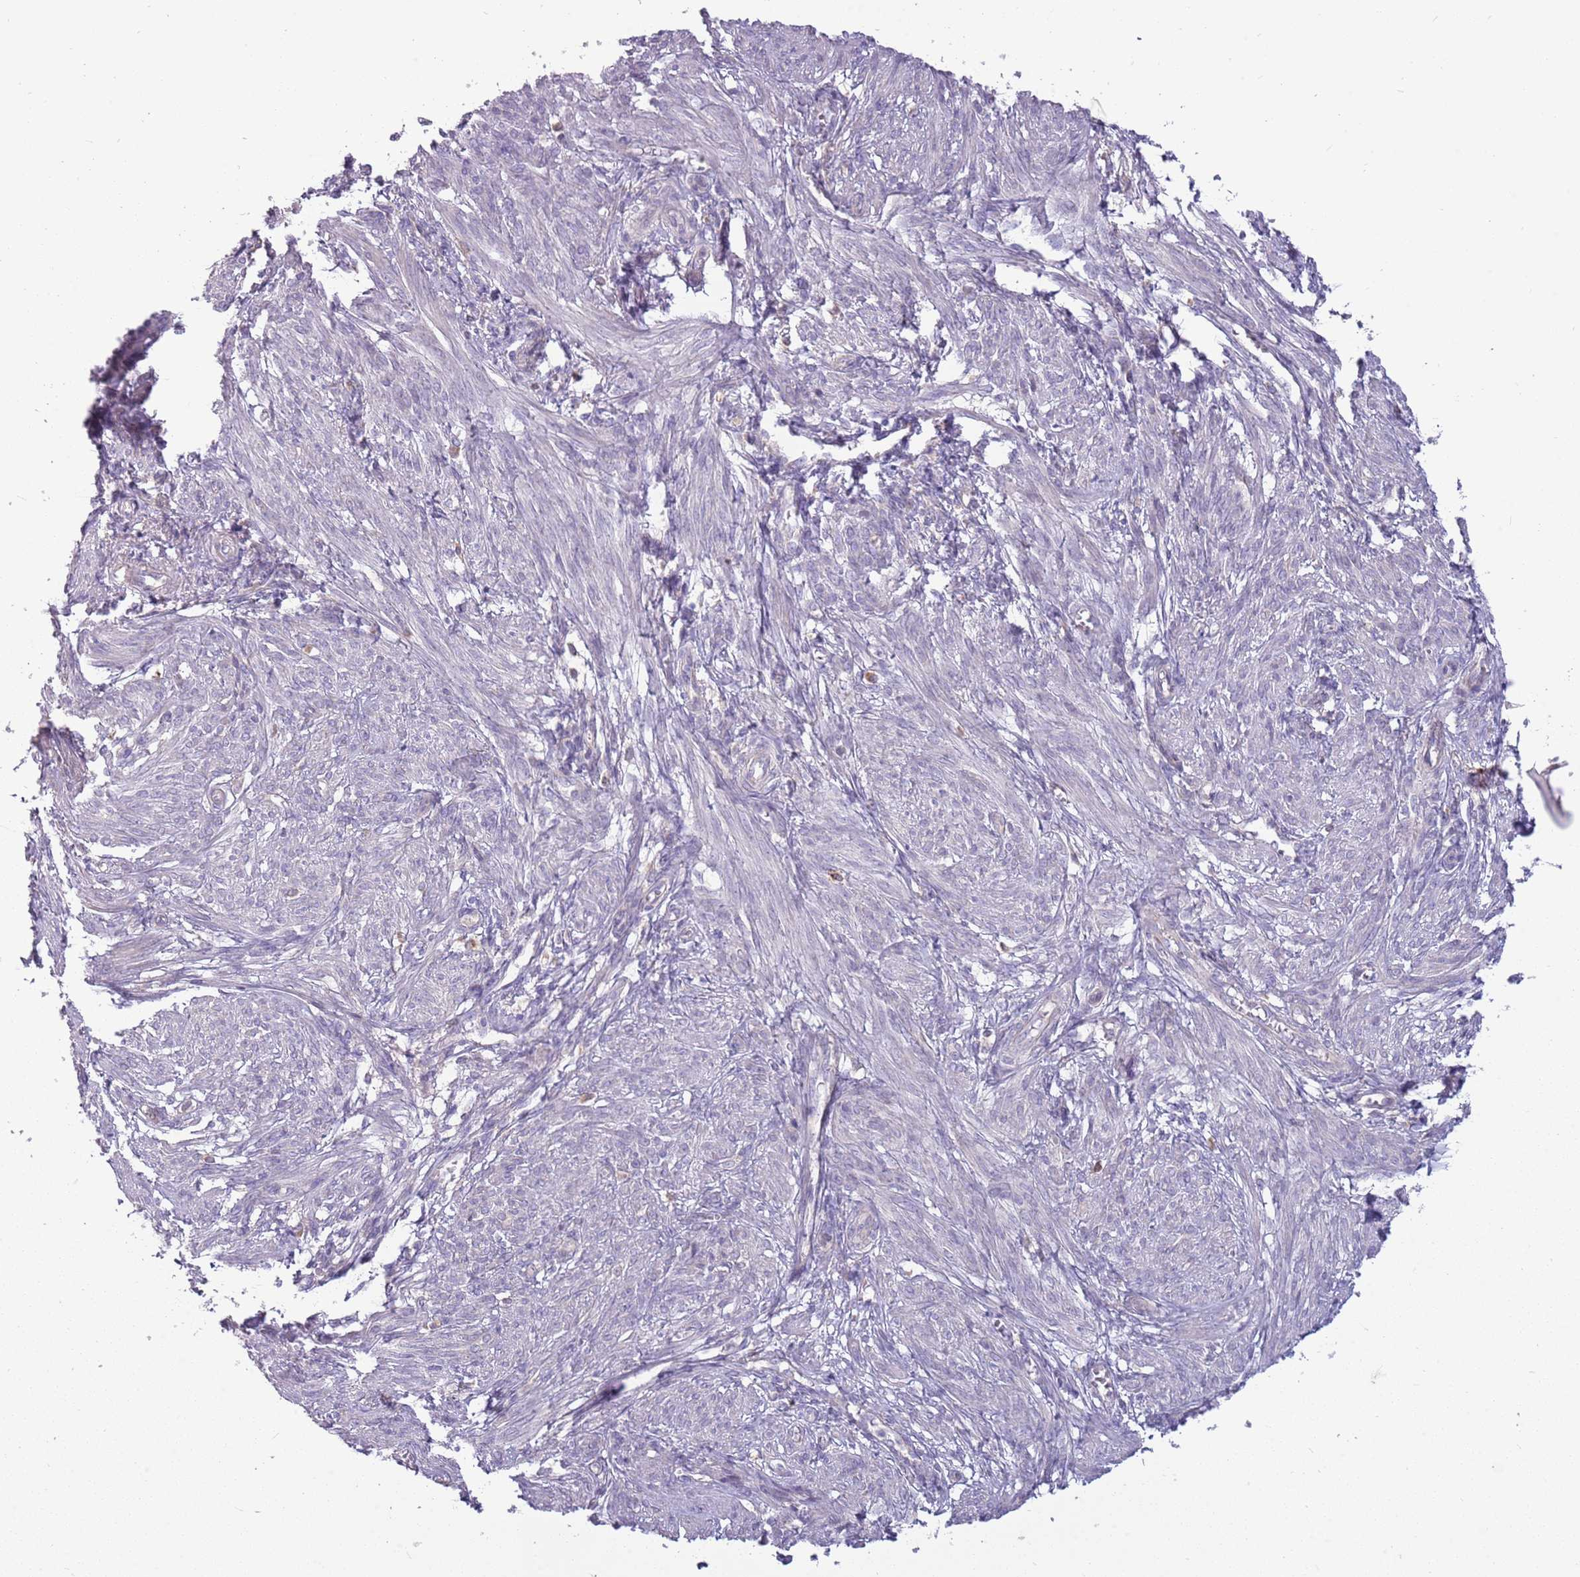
{"staining": {"intensity": "negative", "quantity": "none", "location": "none"}, "tissue": "smooth muscle", "cell_type": "Smooth muscle cells", "image_type": "normal", "snomed": [{"axis": "morphology", "description": "Normal tissue, NOS"}, {"axis": "topography", "description": "Smooth muscle"}], "caption": "DAB (3,3'-diaminobenzidine) immunohistochemical staining of unremarkable human smooth muscle shows no significant staining in smooth muscle cells. The staining is performed using DAB brown chromogen with nuclei counter-stained in using hematoxylin.", "gene": "PPP1R27", "patient": {"sex": "female", "age": 39}}